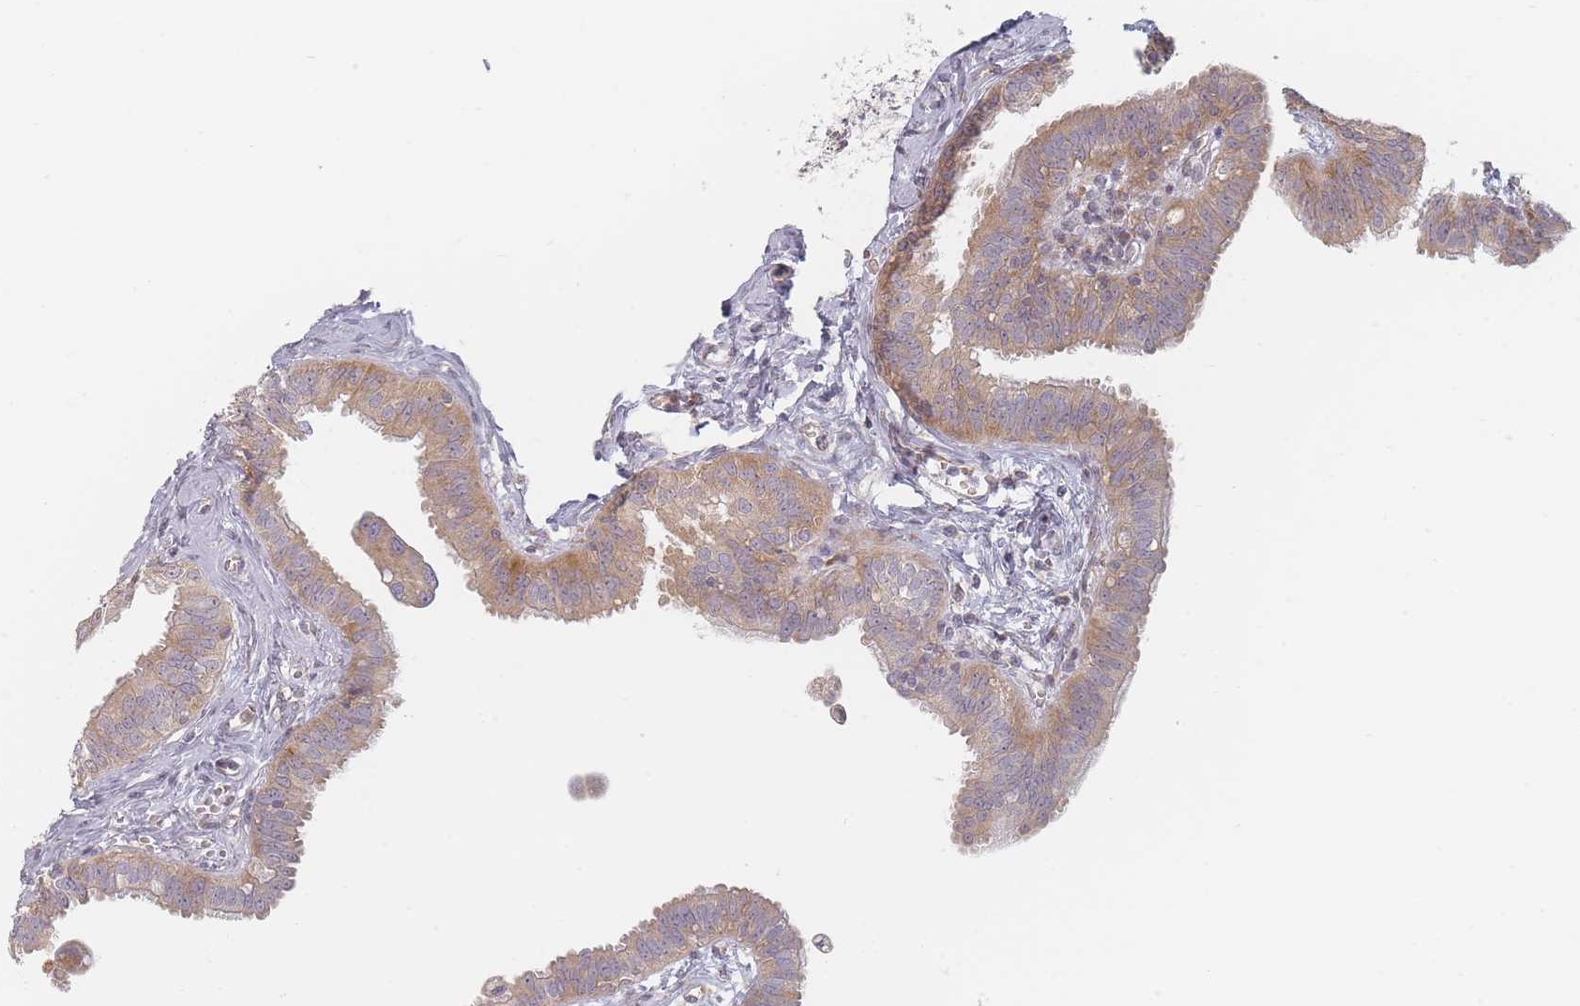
{"staining": {"intensity": "moderate", "quantity": "25%-75%", "location": "cytoplasmic/membranous"}, "tissue": "fallopian tube", "cell_type": "Glandular cells", "image_type": "normal", "snomed": [{"axis": "morphology", "description": "Normal tissue, NOS"}, {"axis": "morphology", "description": "Carcinoma, NOS"}, {"axis": "topography", "description": "Fallopian tube"}, {"axis": "topography", "description": "Ovary"}], "caption": "A brown stain labels moderate cytoplasmic/membranous positivity of a protein in glandular cells of benign fallopian tube.", "gene": "ZKSCAN7", "patient": {"sex": "female", "age": 59}}